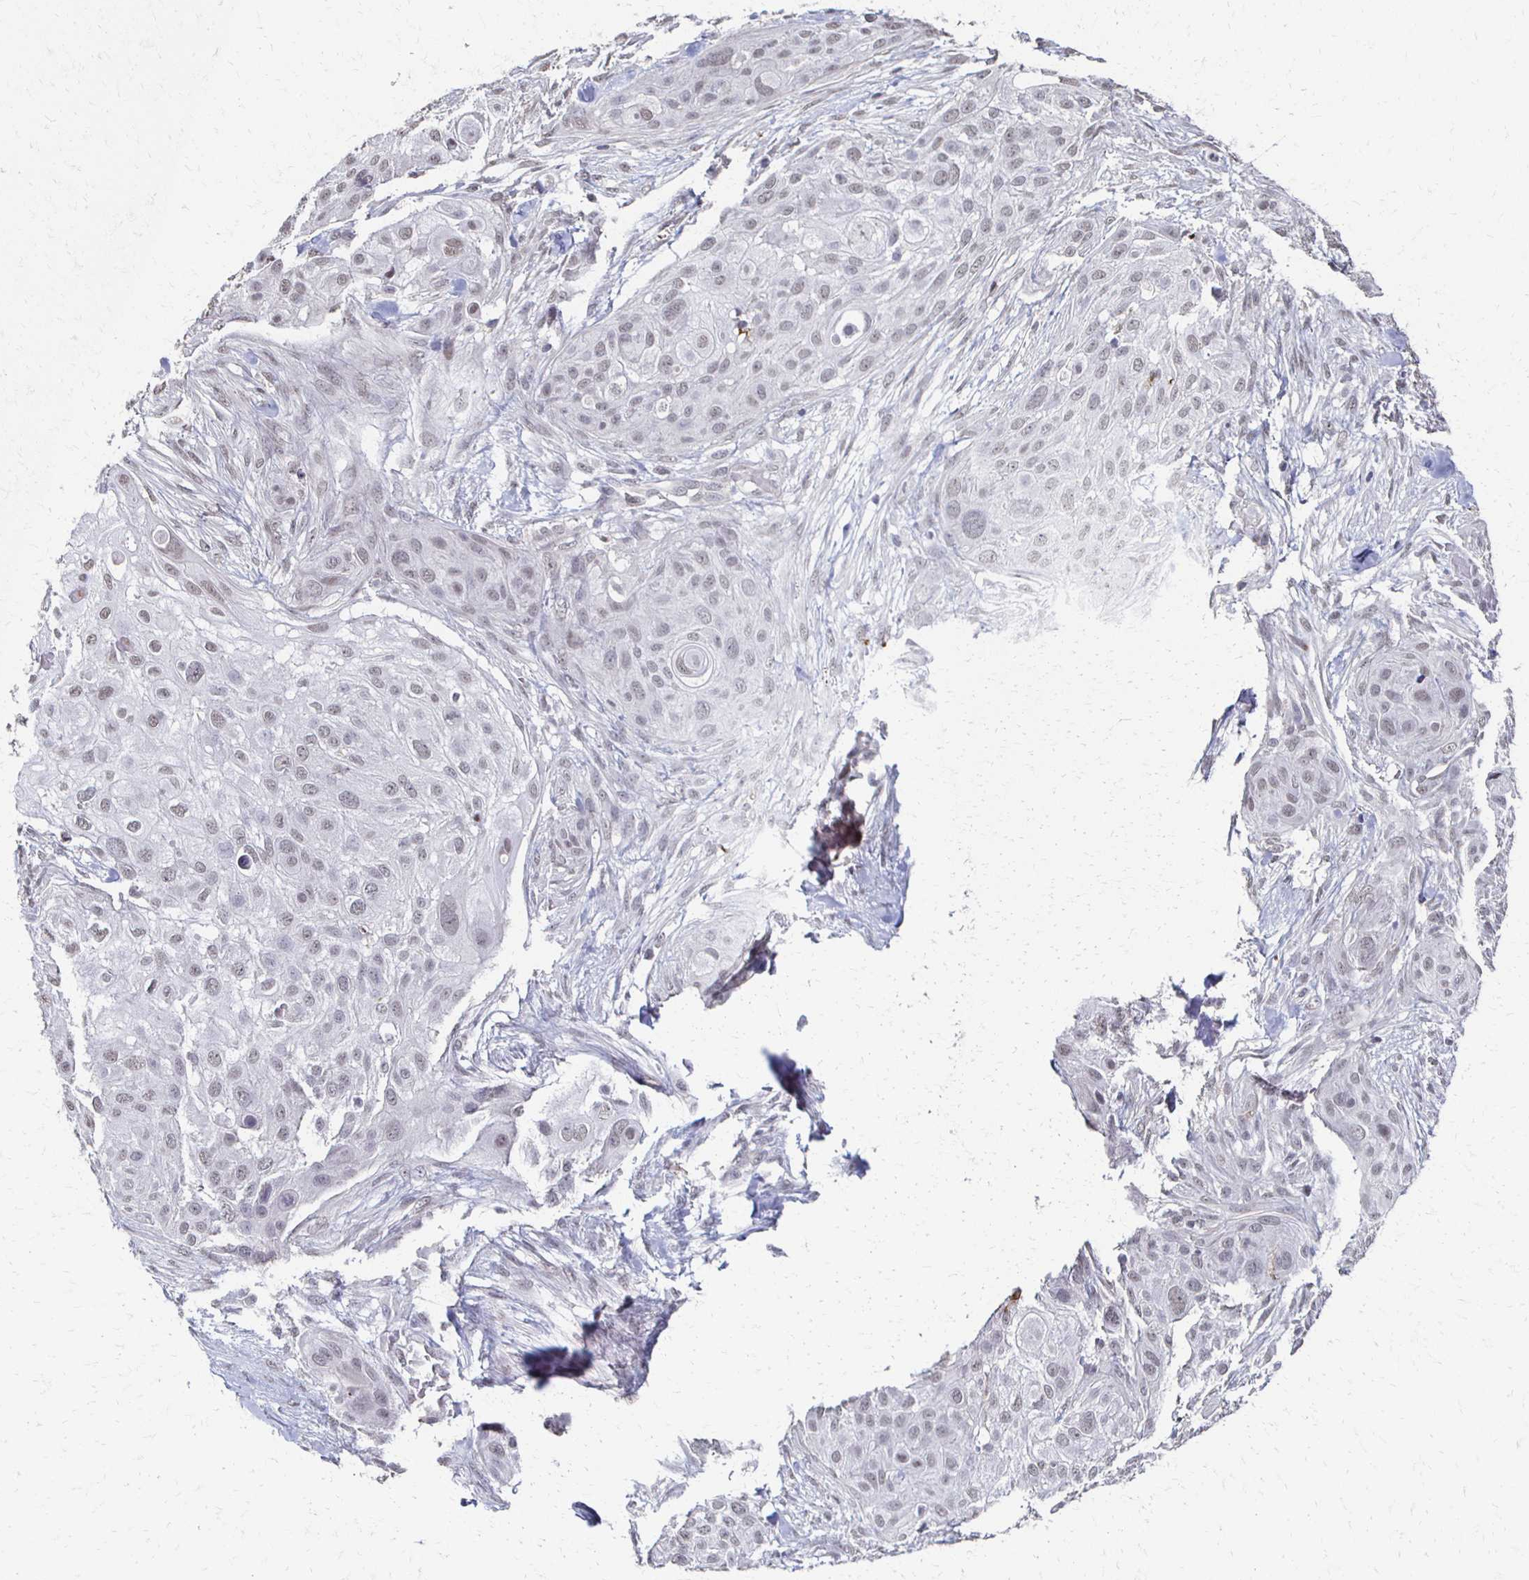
{"staining": {"intensity": "weak", "quantity": "<25%", "location": "nuclear"}, "tissue": "skin cancer", "cell_type": "Tumor cells", "image_type": "cancer", "snomed": [{"axis": "morphology", "description": "Squamous cell carcinoma, NOS"}, {"axis": "topography", "description": "Skin"}], "caption": "This is an immunohistochemistry image of skin squamous cell carcinoma. There is no expression in tumor cells.", "gene": "DAB1", "patient": {"sex": "female", "age": 87}}